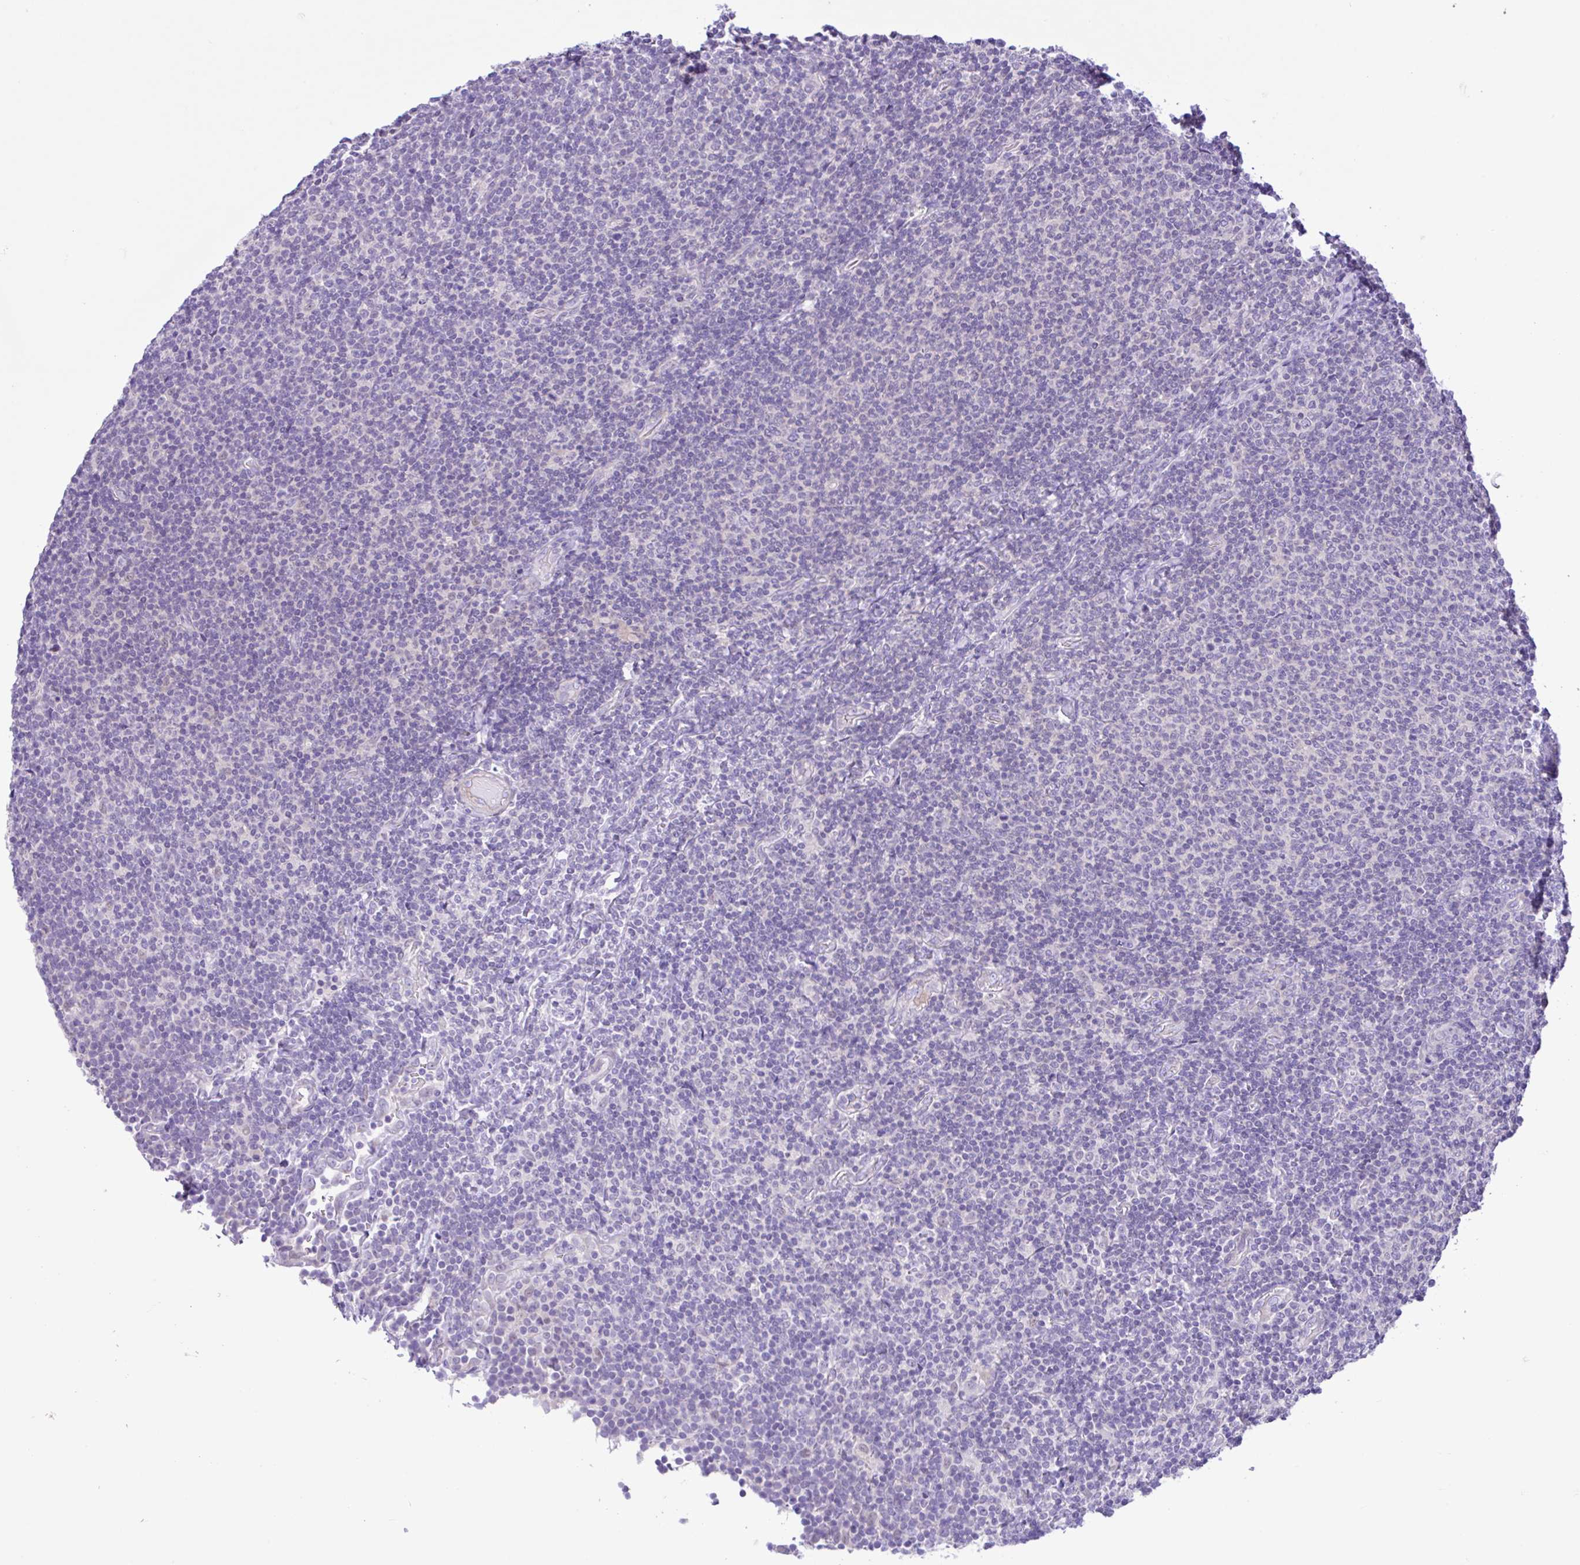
{"staining": {"intensity": "negative", "quantity": "none", "location": "none"}, "tissue": "lymphoma", "cell_type": "Tumor cells", "image_type": "cancer", "snomed": [{"axis": "morphology", "description": "Malignant lymphoma, non-Hodgkin's type, Low grade"}, {"axis": "topography", "description": "Lymph node"}], "caption": "DAB immunohistochemical staining of malignant lymphoma, non-Hodgkin's type (low-grade) exhibits no significant positivity in tumor cells. The staining is performed using DAB brown chromogen with nuclei counter-stained in using hematoxylin.", "gene": "ANO4", "patient": {"sex": "male", "age": 52}}